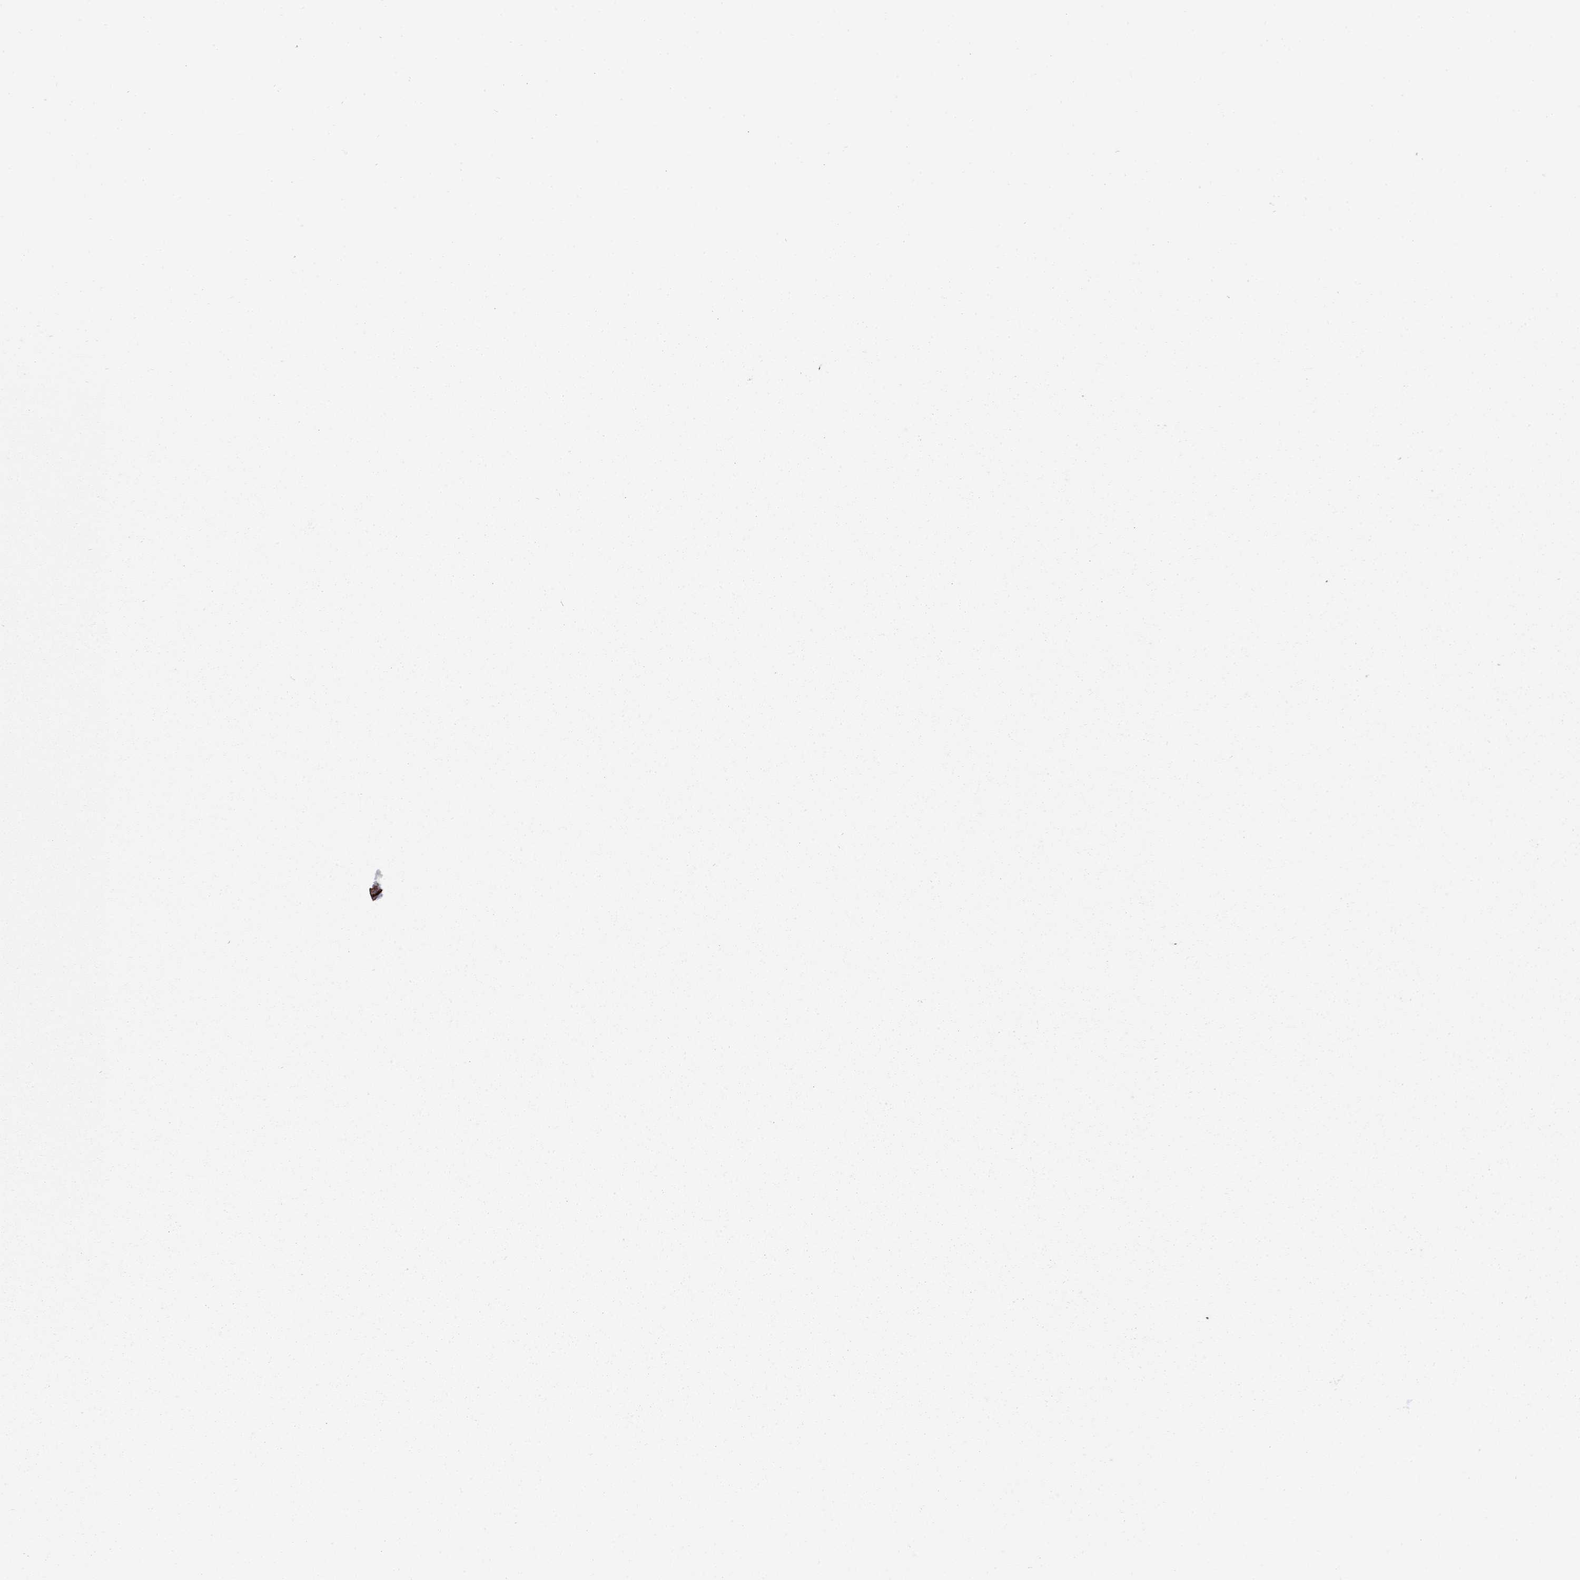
{"staining": {"intensity": "strong", "quantity": ">75%", "location": "cytoplasmic/membranous"}, "tissue": "gallbladder", "cell_type": "Glandular cells", "image_type": "normal", "snomed": [{"axis": "morphology", "description": "Normal tissue, NOS"}, {"axis": "topography", "description": "Gallbladder"}], "caption": "Brown immunohistochemical staining in unremarkable gallbladder shows strong cytoplasmic/membranous expression in approximately >75% of glandular cells.", "gene": "KRBA1", "patient": {"sex": "male", "age": 67}}